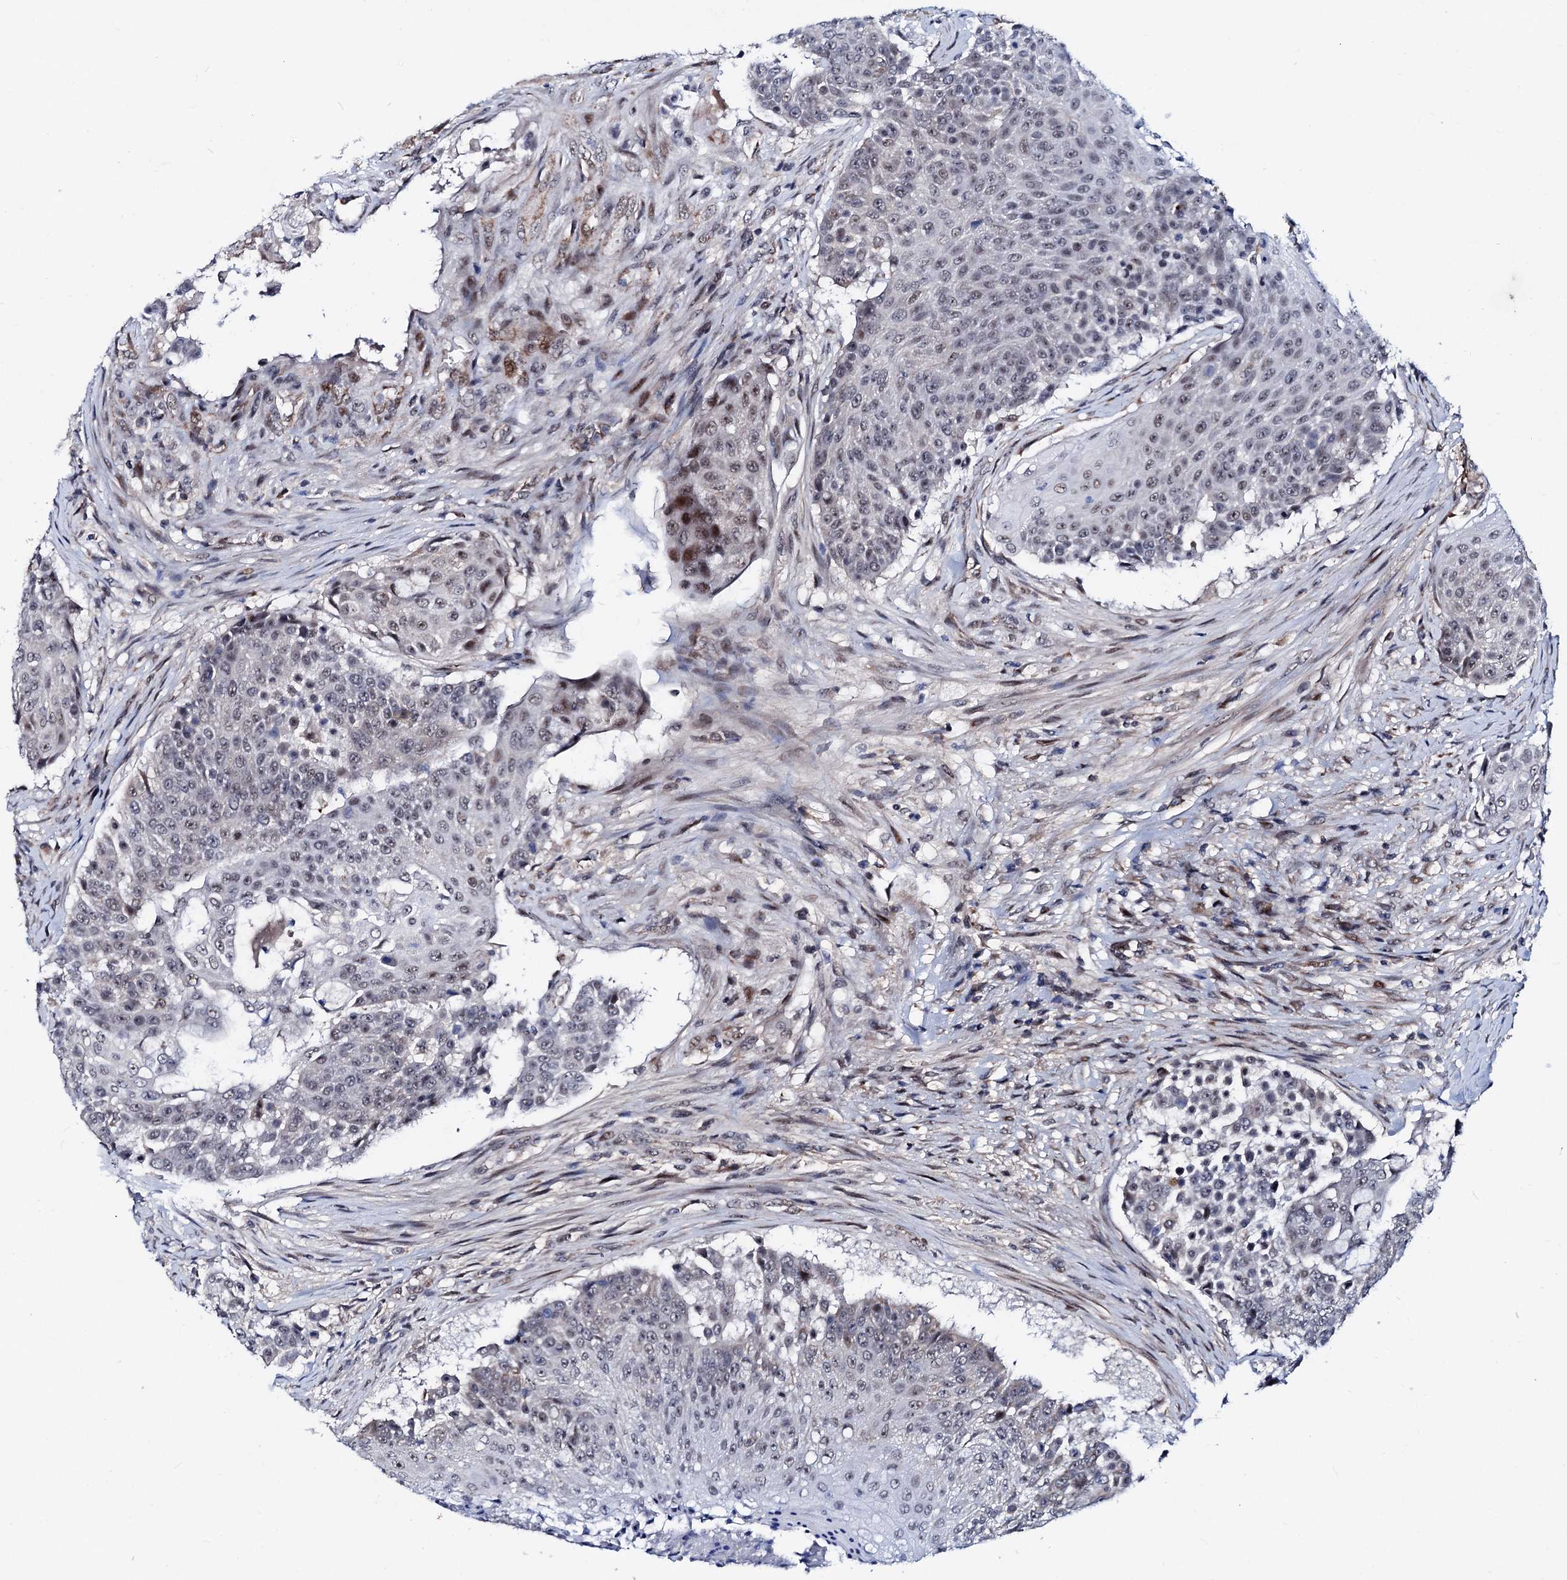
{"staining": {"intensity": "weak", "quantity": "25%-75%", "location": "nuclear"}, "tissue": "urothelial cancer", "cell_type": "Tumor cells", "image_type": "cancer", "snomed": [{"axis": "morphology", "description": "Urothelial carcinoma, High grade"}, {"axis": "topography", "description": "Urinary bladder"}], "caption": "Protein analysis of urothelial cancer tissue reveals weak nuclear expression in about 25%-75% of tumor cells.", "gene": "COA4", "patient": {"sex": "female", "age": 63}}